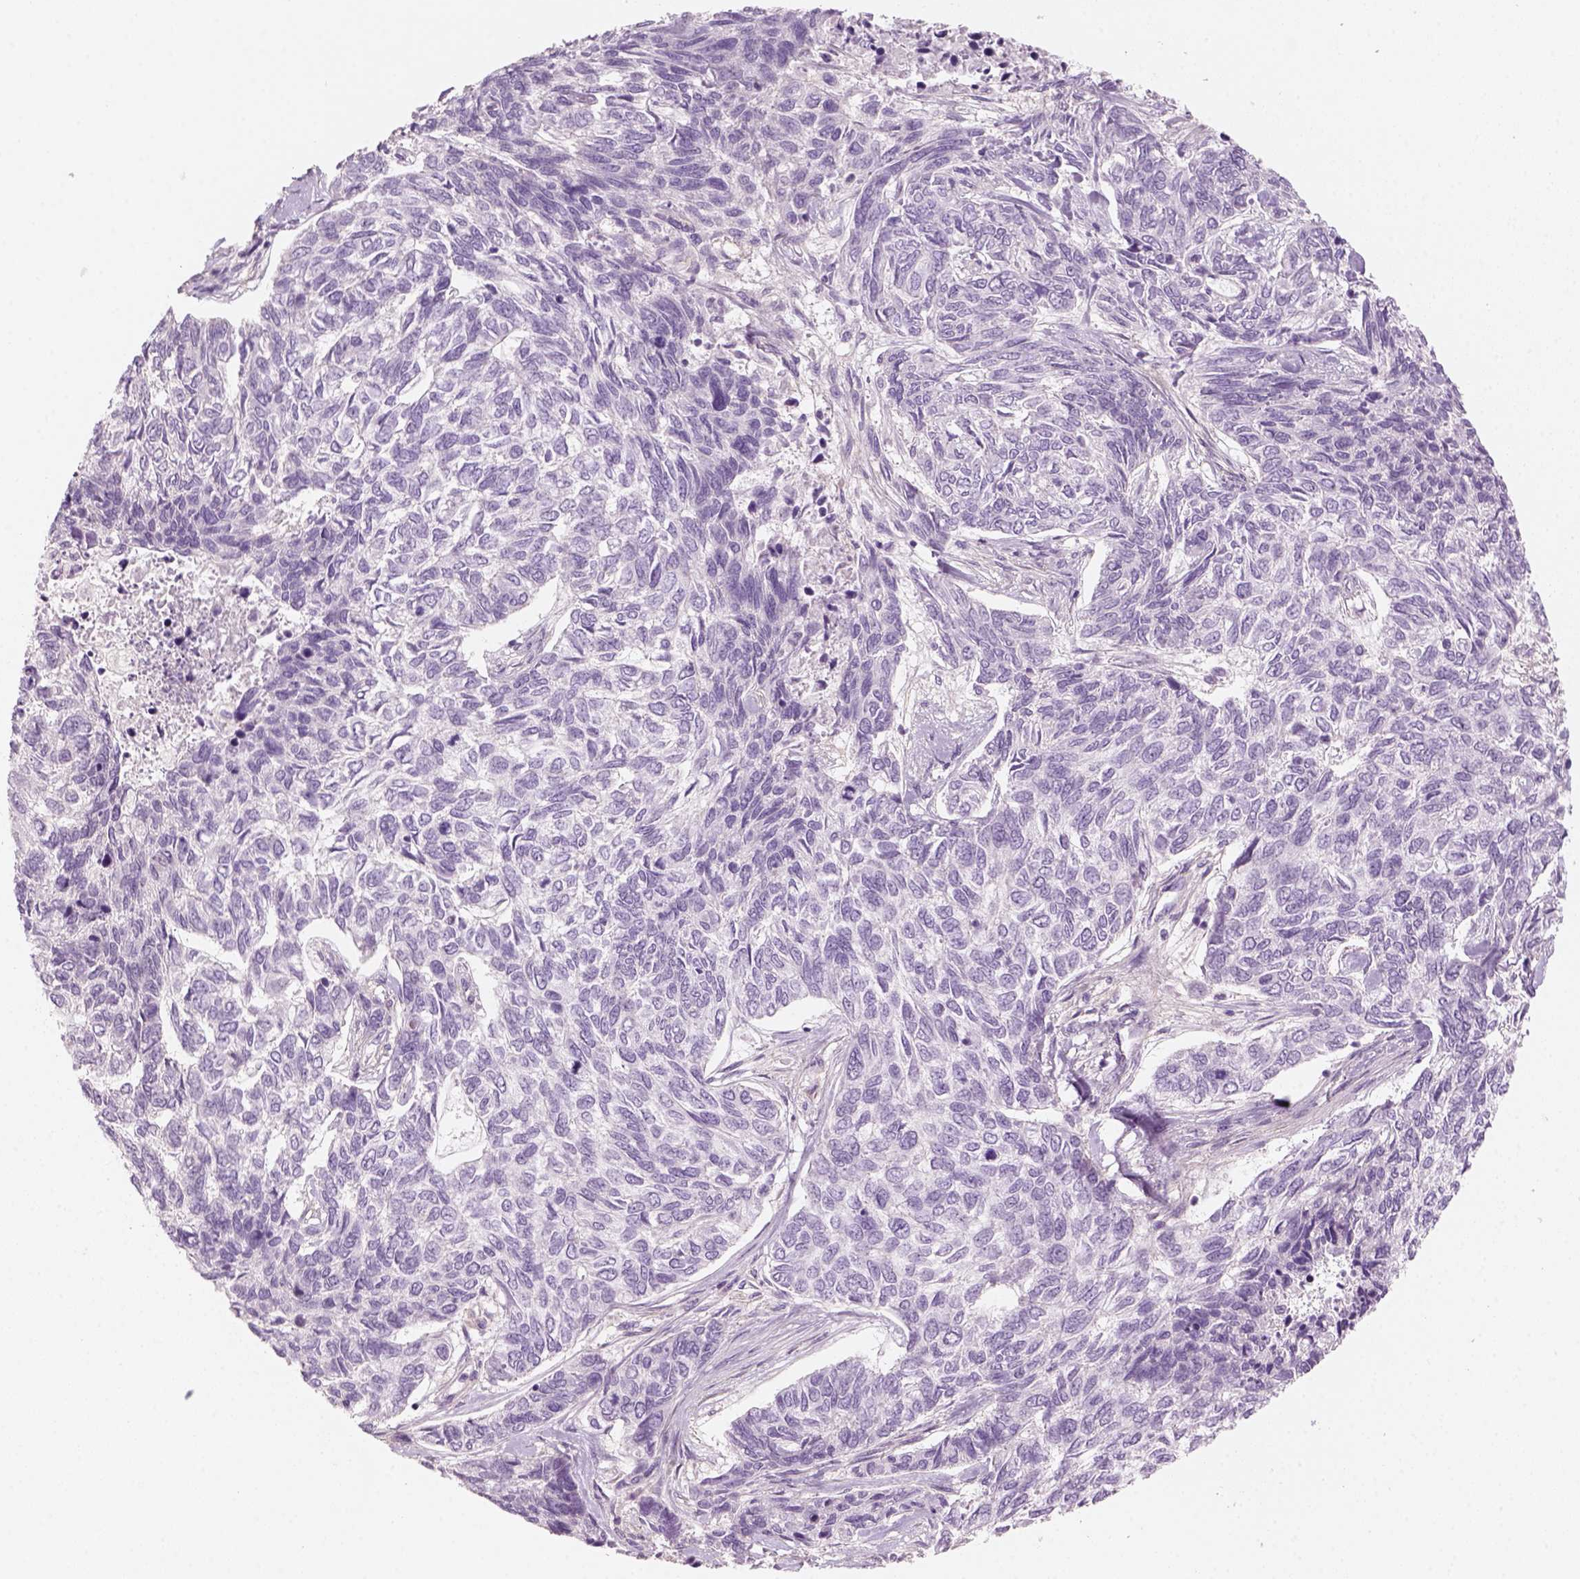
{"staining": {"intensity": "negative", "quantity": "none", "location": "none"}, "tissue": "skin cancer", "cell_type": "Tumor cells", "image_type": "cancer", "snomed": [{"axis": "morphology", "description": "Basal cell carcinoma"}, {"axis": "topography", "description": "Skin"}], "caption": "The photomicrograph demonstrates no significant positivity in tumor cells of skin cancer (basal cell carcinoma). Nuclei are stained in blue.", "gene": "KRT25", "patient": {"sex": "female", "age": 65}}